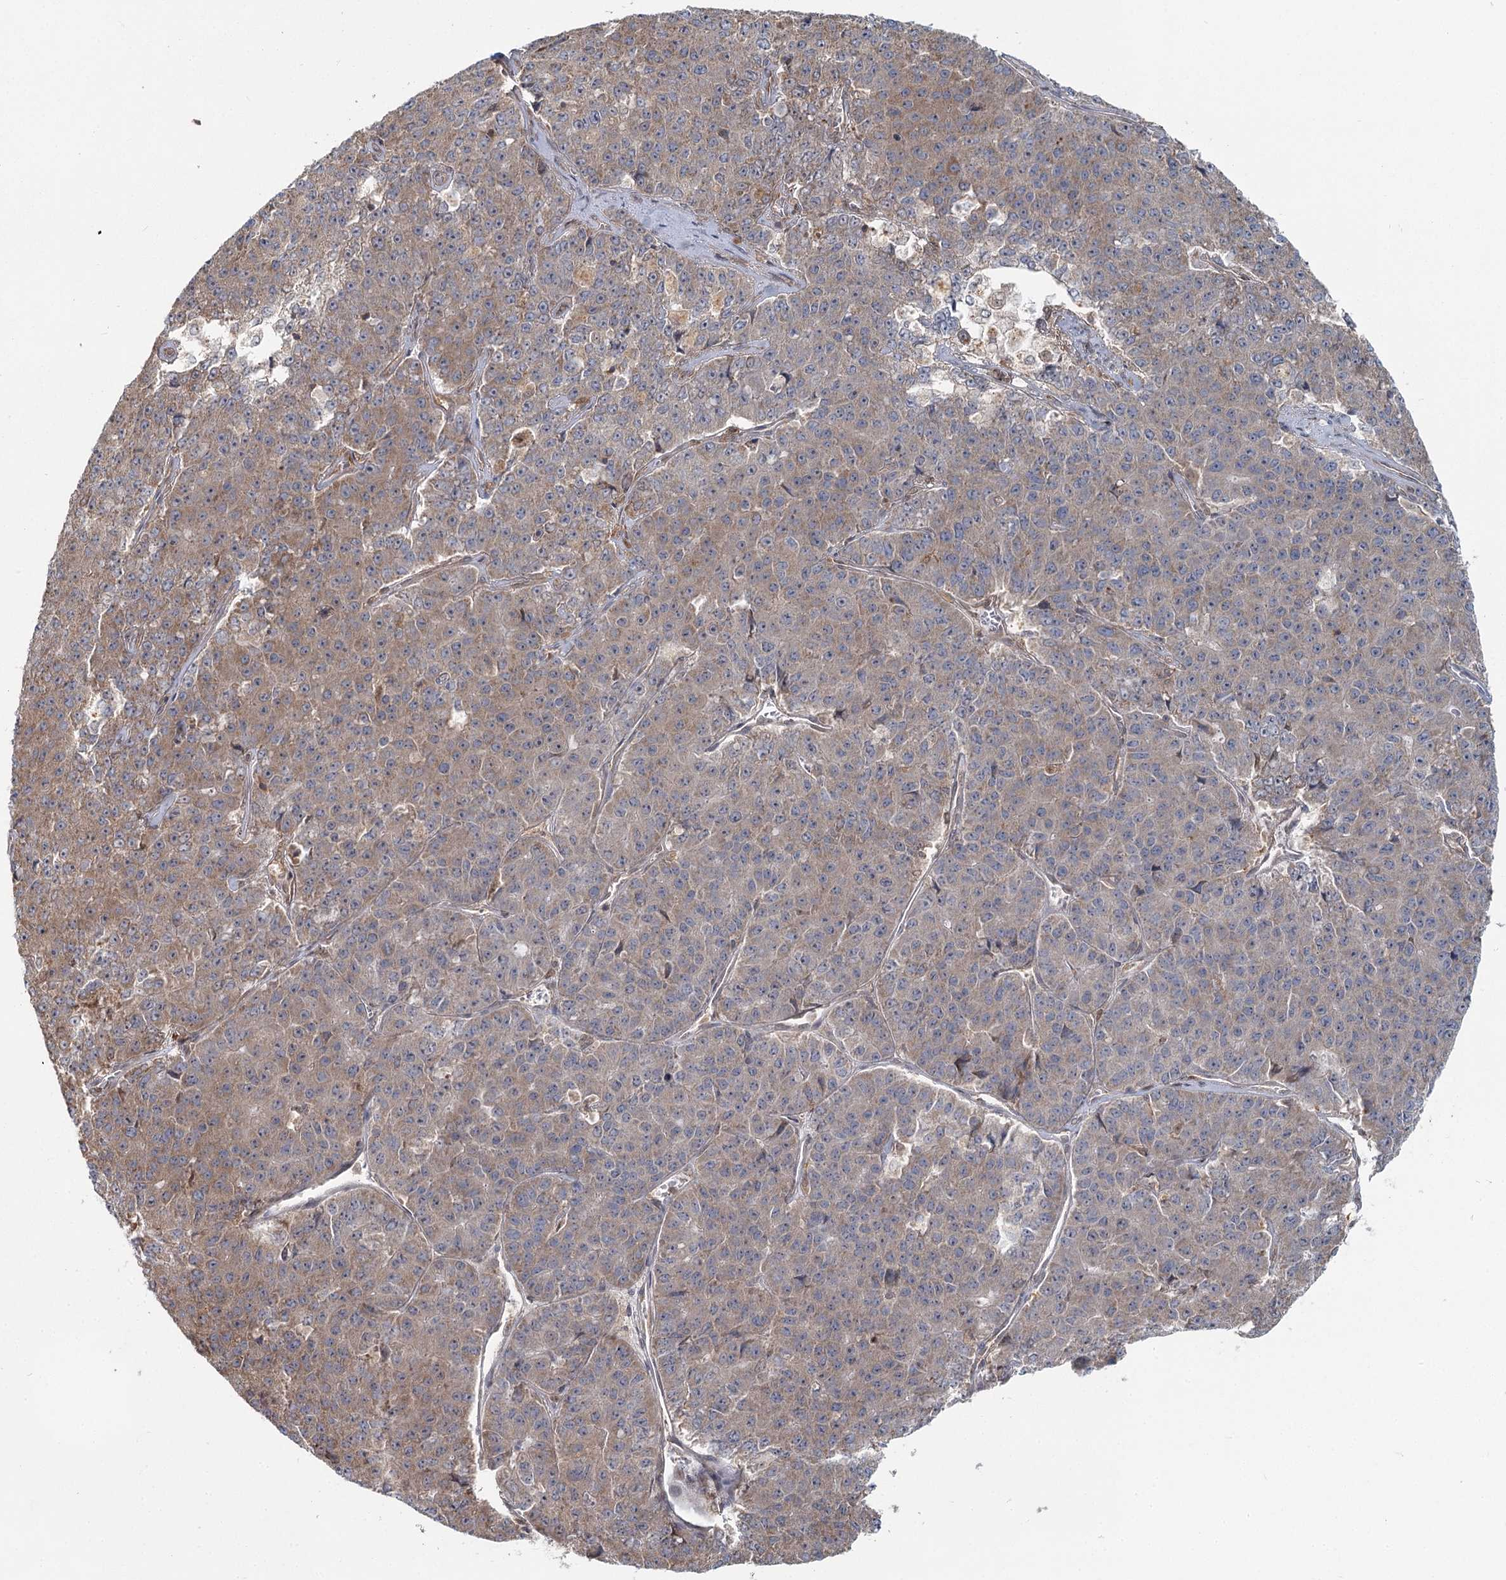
{"staining": {"intensity": "weak", "quantity": "25%-75%", "location": "cytoplasmic/membranous"}, "tissue": "pancreatic cancer", "cell_type": "Tumor cells", "image_type": "cancer", "snomed": [{"axis": "morphology", "description": "Adenocarcinoma, NOS"}, {"axis": "topography", "description": "Pancreas"}], "caption": "This micrograph demonstrates immunohistochemistry (IHC) staining of human adenocarcinoma (pancreatic), with low weak cytoplasmic/membranous expression in about 25%-75% of tumor cells.", "gene": "THNSL1", "patient": {"sex": "male", "age": 50}}